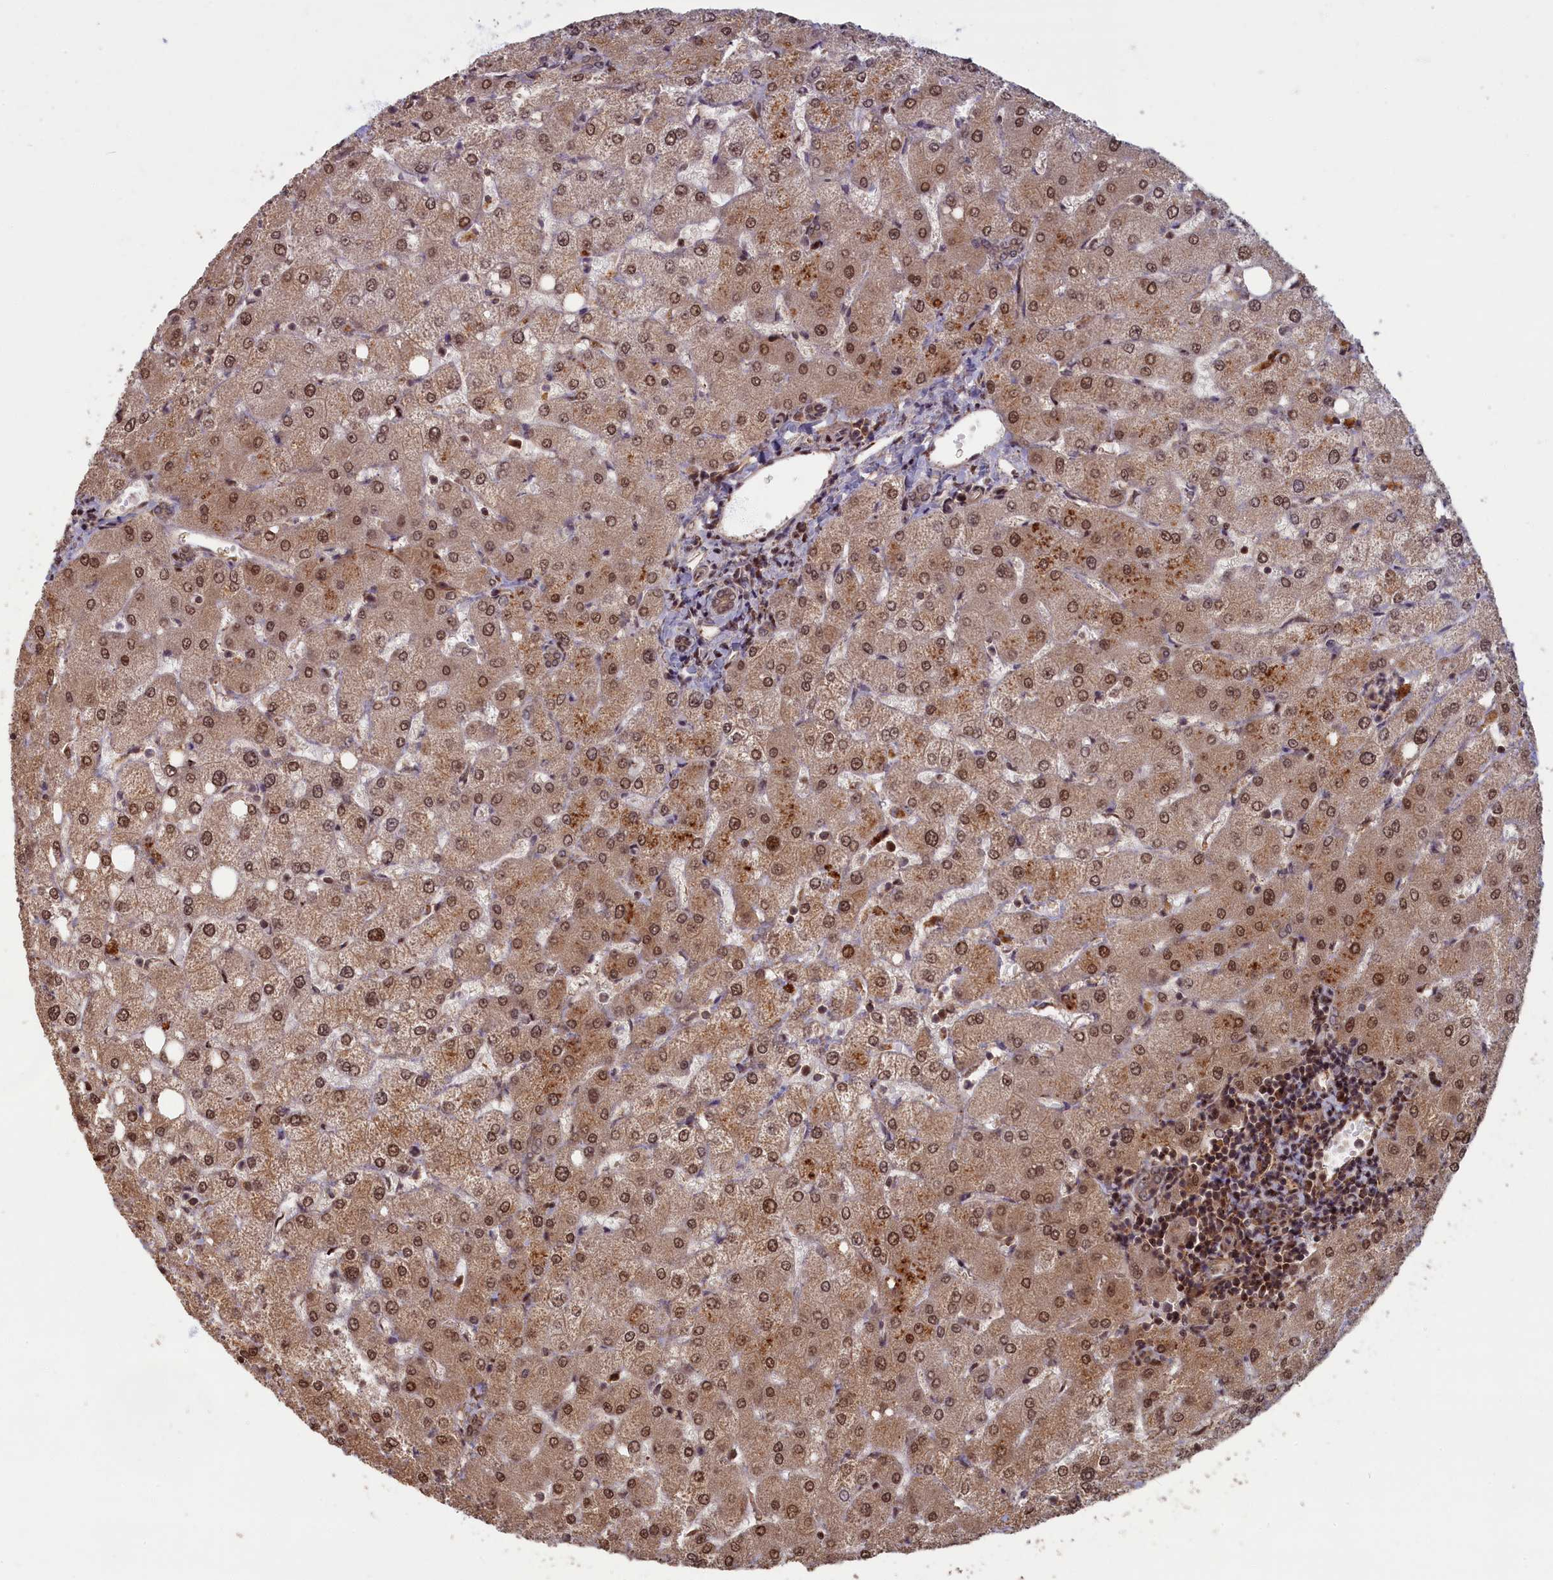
{"staining": {"intensity": "moderate", "quantity": ">75%", "location": "cytoplasmic/membranous,nuclear"}, "tissue": "liver", "cell_type": "Cholangiocytes", "image_type": "normal", "snomed": [{"axis": "morphology", "description": "Normal tissue, NOS"}, {"axis": "topography", "description": "Liver"}], "caption": "Immunohistochemical staining of normal human liver shows >75% levels of moderate cytoplasmic/membranous,nuclear protein positivity in about >75% of cholangiocytes. (DAB IHC with brightfield microscopy, high magnification).", "gene": "HIF3A", "patient": {"sex": "female", "age": 54}}